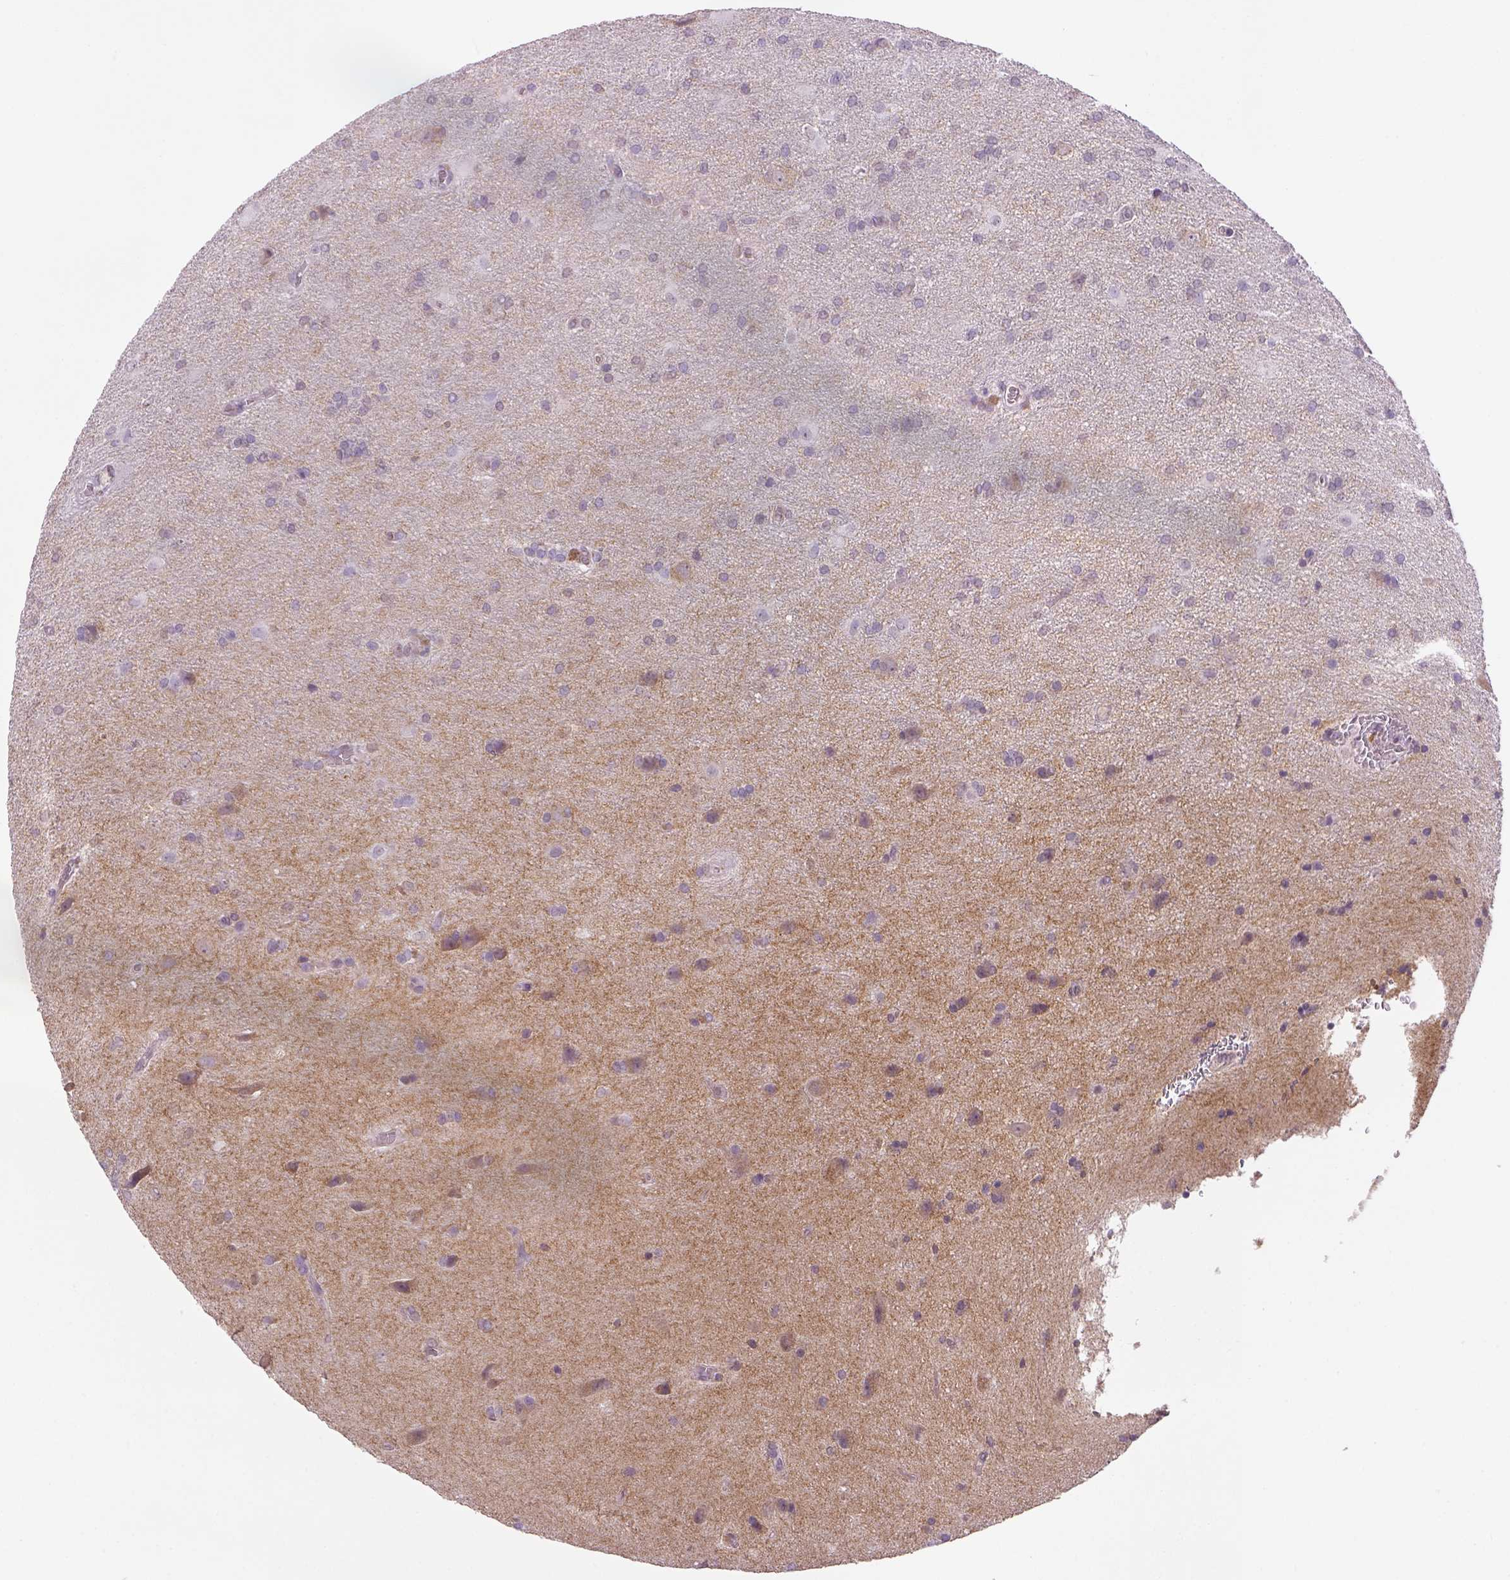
{"staining": {"intensity": "negative", "quantity": "none", "location": "none"}, "tissue": "glioma", "cell_type": "Tumor cells", "image_type": "cancer", "snomed": [{"axis": "morphology", "description": "Glioma, malignant, Low grade"}, {"axis": "topography", "description": "Brain"}], "caption": "This micrograph is of glioma stained with immunohistochemistry (IHC) to label a protein in brown with the nuclei are counter-stained blue. There is no positivity in tumor cells.", "gene": "PRRT1", "patient": {"sex": "male", "age": 58}}